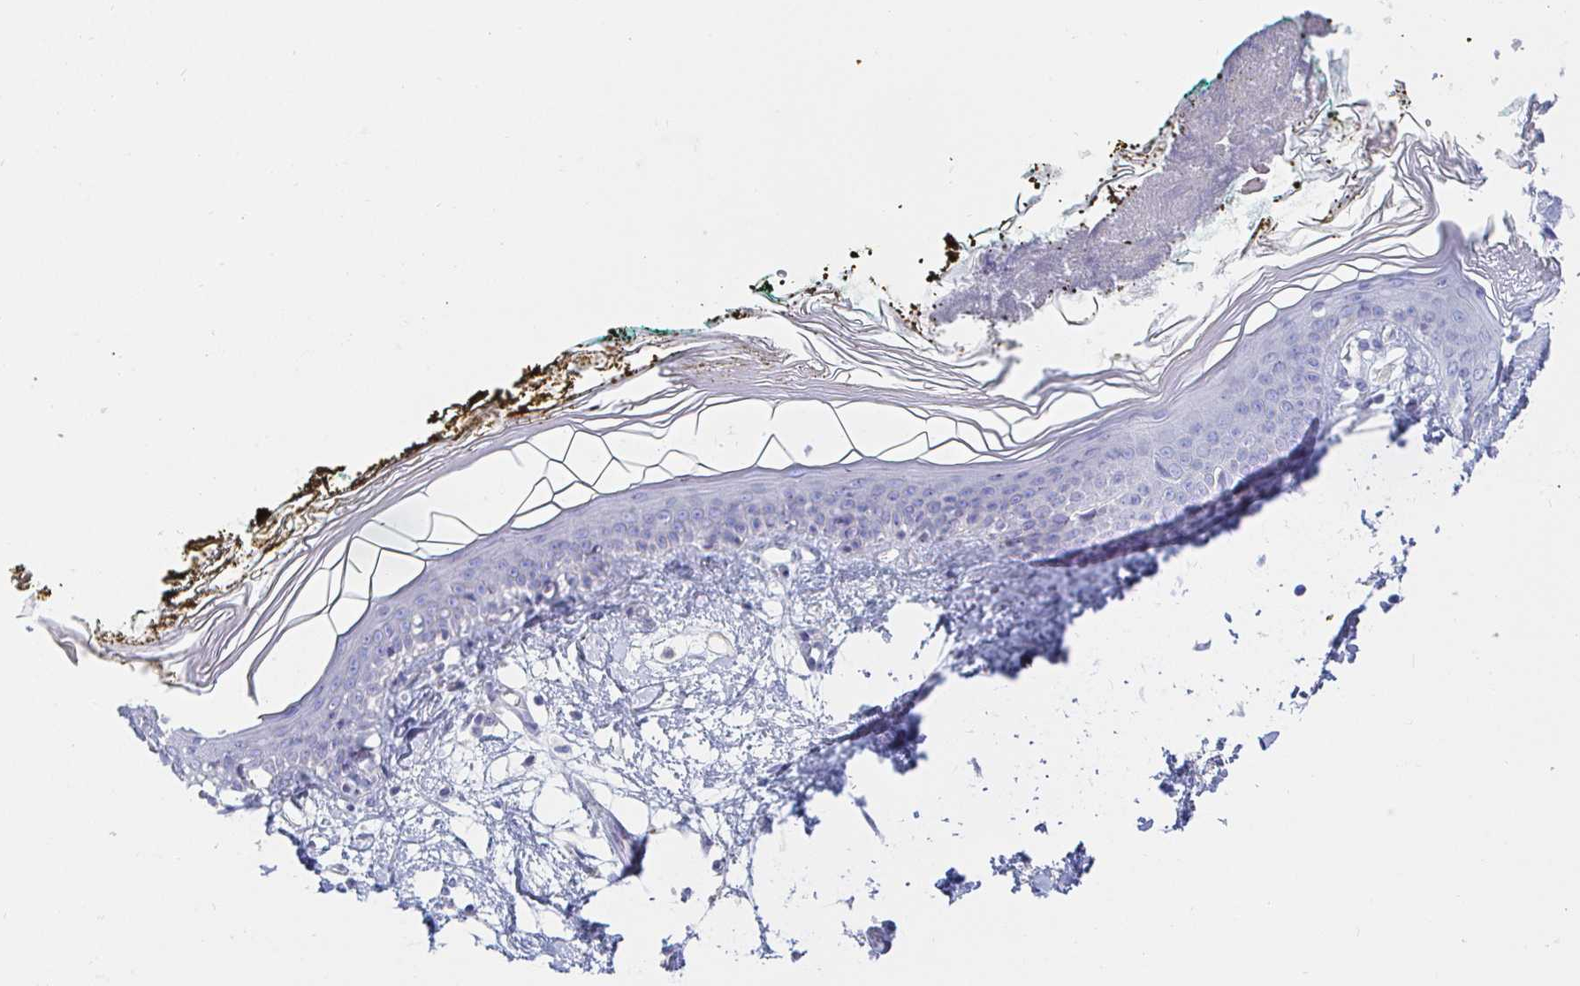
{"staining": {"intensity": "negative", "quantity": "none", "location": "none"}, "tissue": "skin", "cell_type": "Fibroblasts", "image_type": "normal", "snomed": [{"axis": "morphology", "description": "Normal tissue, NOS"}, {"axis": "topography", "description": "Skin"}], "caption": "This histopathology image is of benign skin stained with immunohistochemistry (IHC) to label a protein in brown with the nuclei are counter-stained blue. There is no expression in fibroblasts. The staining is performed using DAB (3,3'-diaminobenzidine) brown chromogen with nuclei counter-stained in using hematoxylin.", "gene": "PDE6B", "patient": {"sex": "female", "age": 34}}